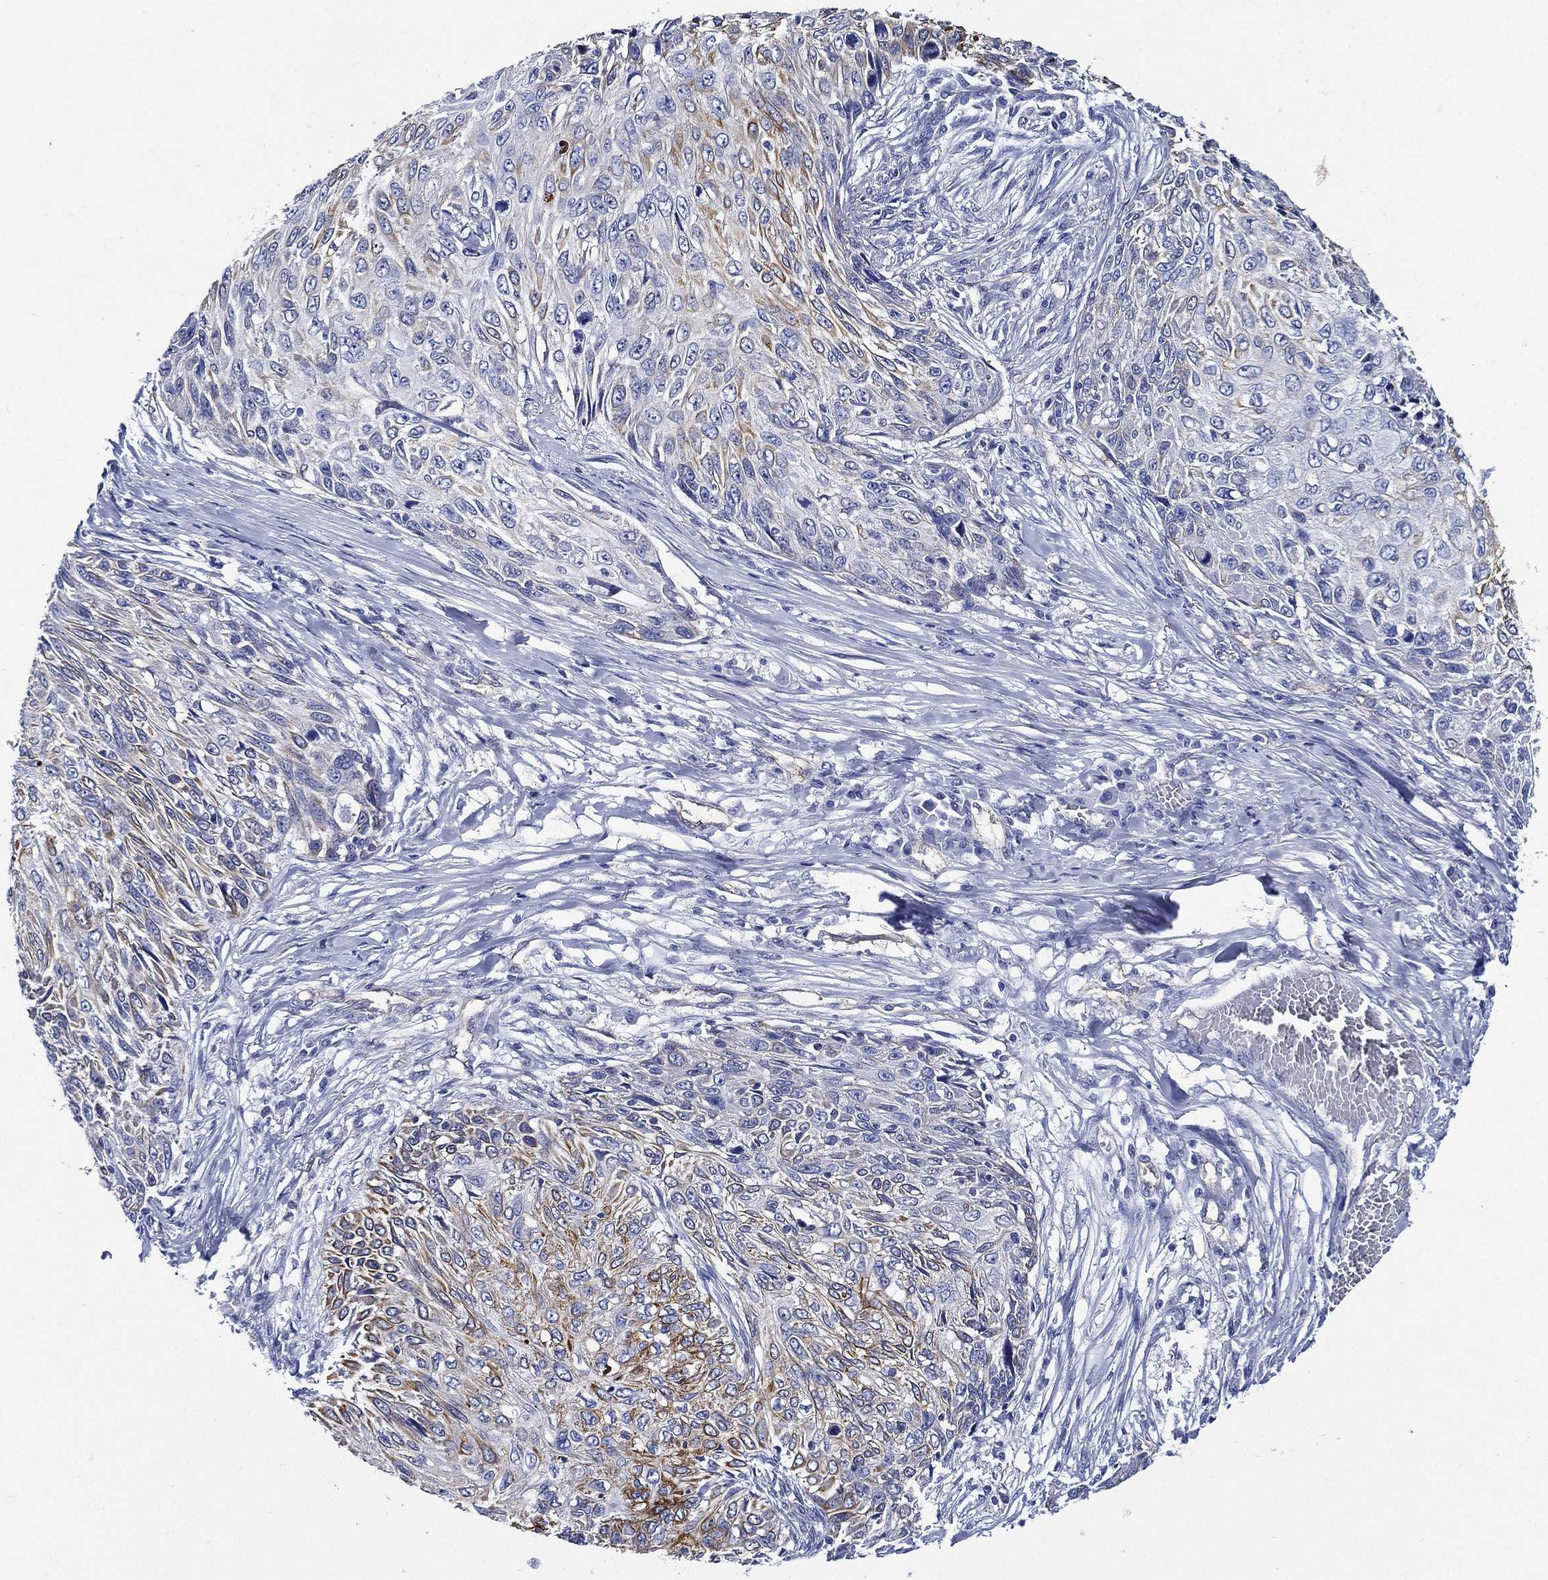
{"staining": {"intensity": "moderate", "quantity": "<25%", "location": "cytoplasmic/membranous"}, "tissue": "skin cancer", "cell_type": "Tumor cells", "image_type": "cancer", "snomed": [{"axis": "morphology", "description": "Squamous cell carcinoma, NOS"}, {"axis": "topography", "description": "Skin"}], "caption": "Squamous cell carcinoma (skin) stained for a protein demonstrates moderate cytoplasmic/membranous positivity in tumor cells.", "gene": "NEDD9", "patient": {"sex": "male", "age": 92}}